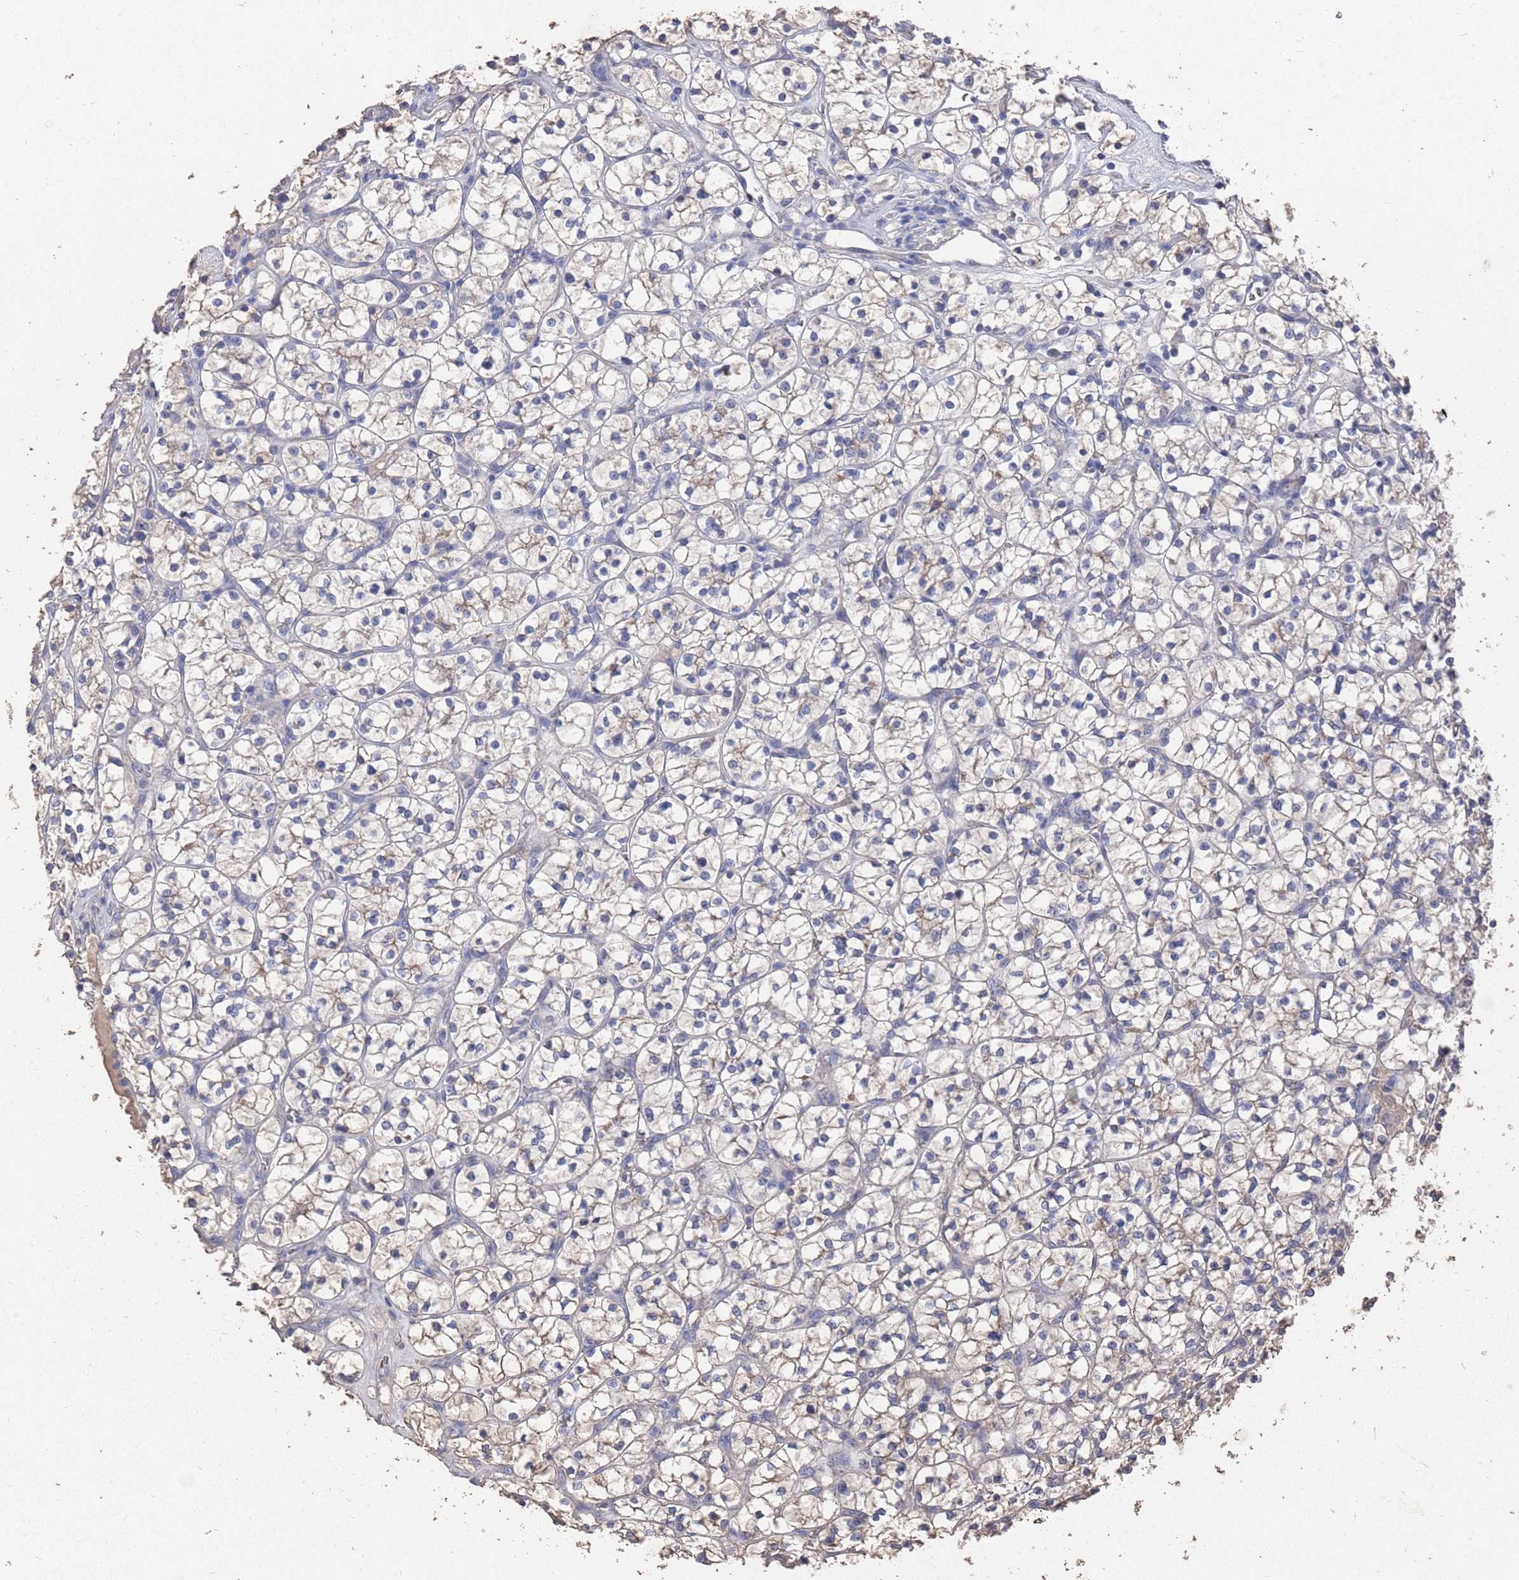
{"staining": {"intensity": "negative", "quantity": "none", "location": "none"}, "tissue": "renal cancer", "cell_type": "Tumor cells", "image_type": "cancer", "snomed": [{"axis": "morphology", "description": "Adenocarcinoma, NOS"}, {"axis": "topography", "description": "Kidney"}], "caption": "This is an IHC image of human renal adenocarcinoma. There is no expression in tumor cells.", "gene": "BTBD18", "patient": {"sex": "female", "age": 64}}